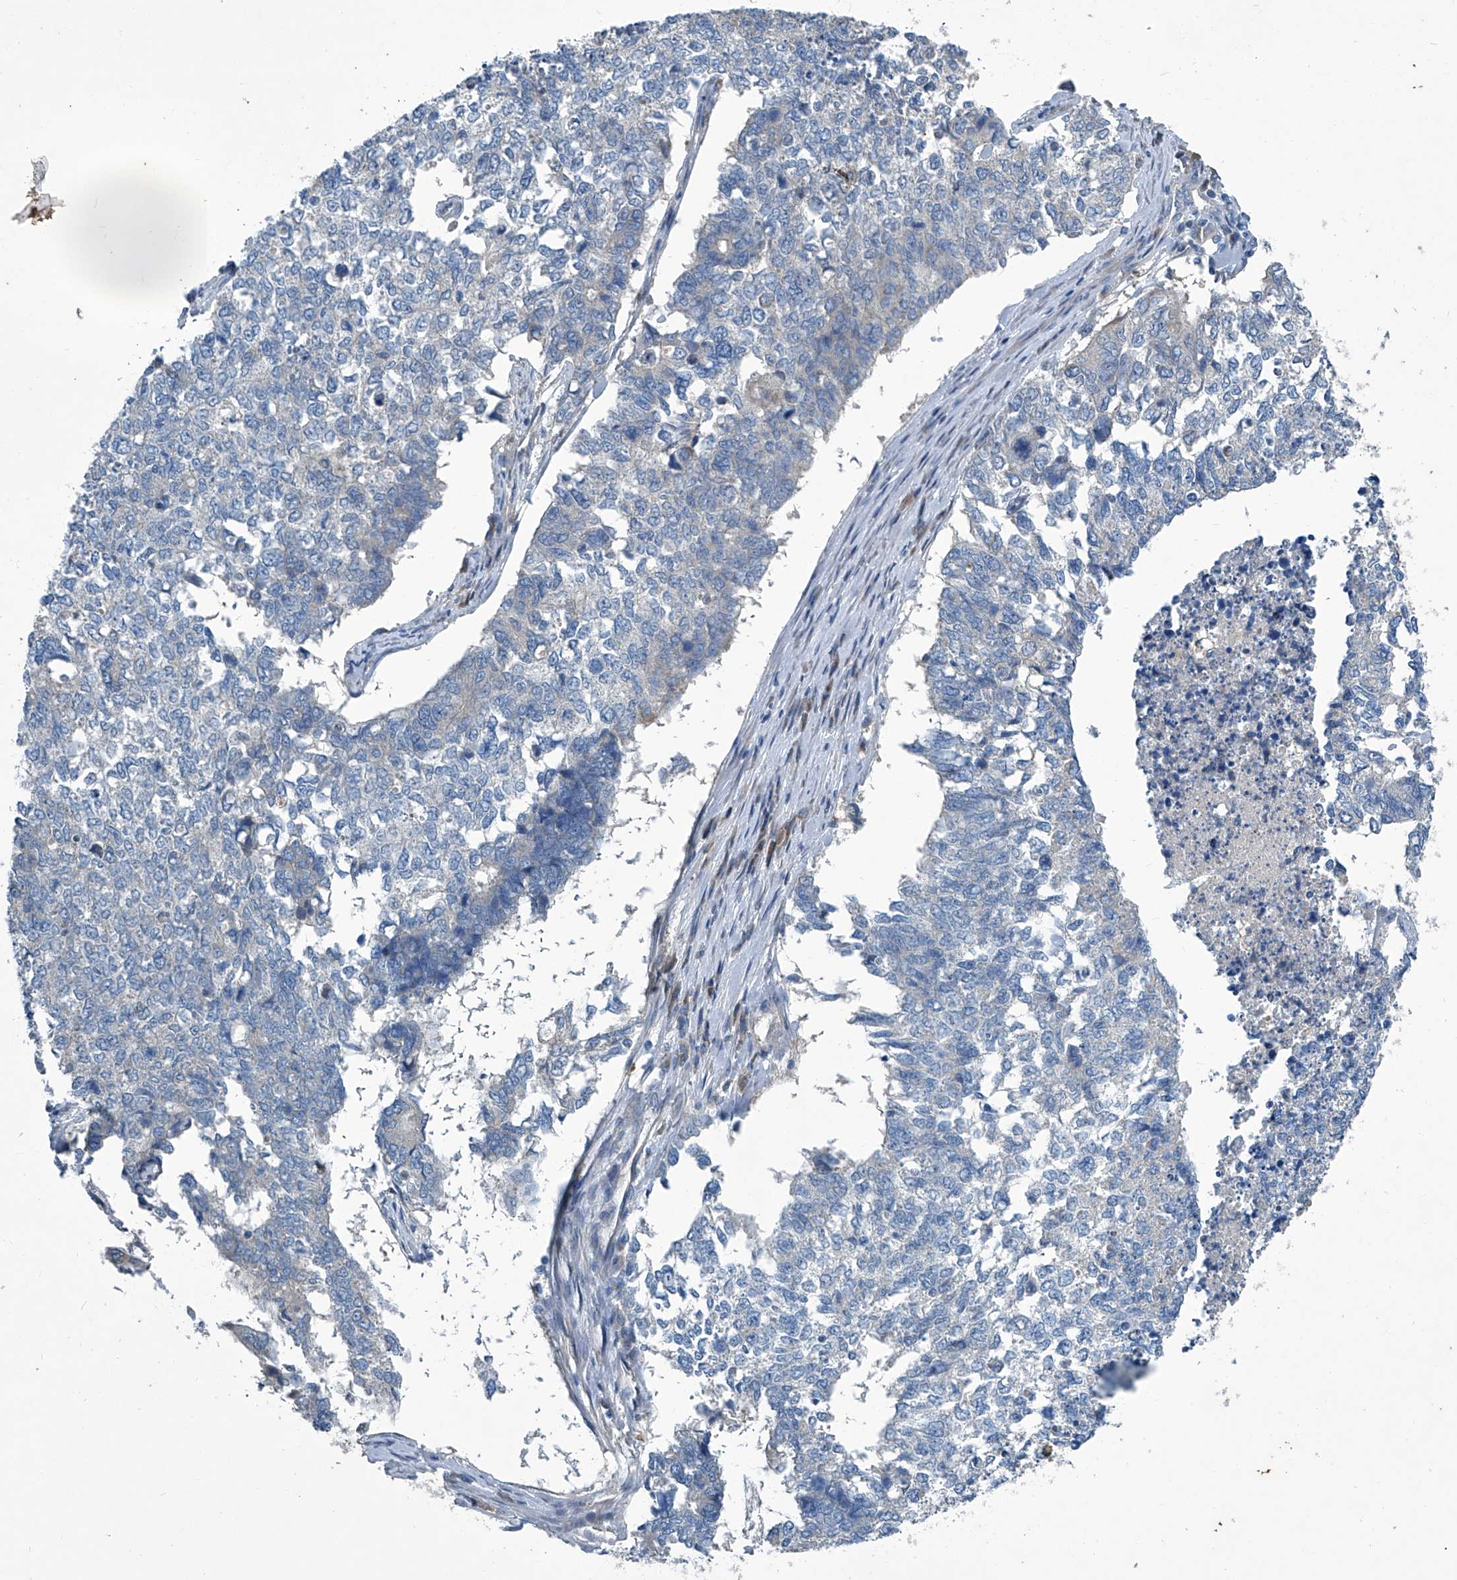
{"staining": {"intensity": "negative", "quantity": "none", "location": "none"}, "tissue": "cervical cancer", "cell_type": "Tumor cells", "image_type": "cancer", "snomed": [{"axis": "morphology", "description": "Squamous cell carcinoma, NOS"}, {"axis": "topography", "description": "Cervix"}], "caption": "Micrograph shows no protein expression in tumor cells of cervical squamous cell carcinoma tissue. The staining was performed using DAB (3,3'-diaminobenzidine) to visualize the protein expression in brown, while the nuclei were stained in blue with hematoxylin (Magnification: 20x).", "gene": "SLC26A11", "patient": {"sex": "female", "age": 63}}